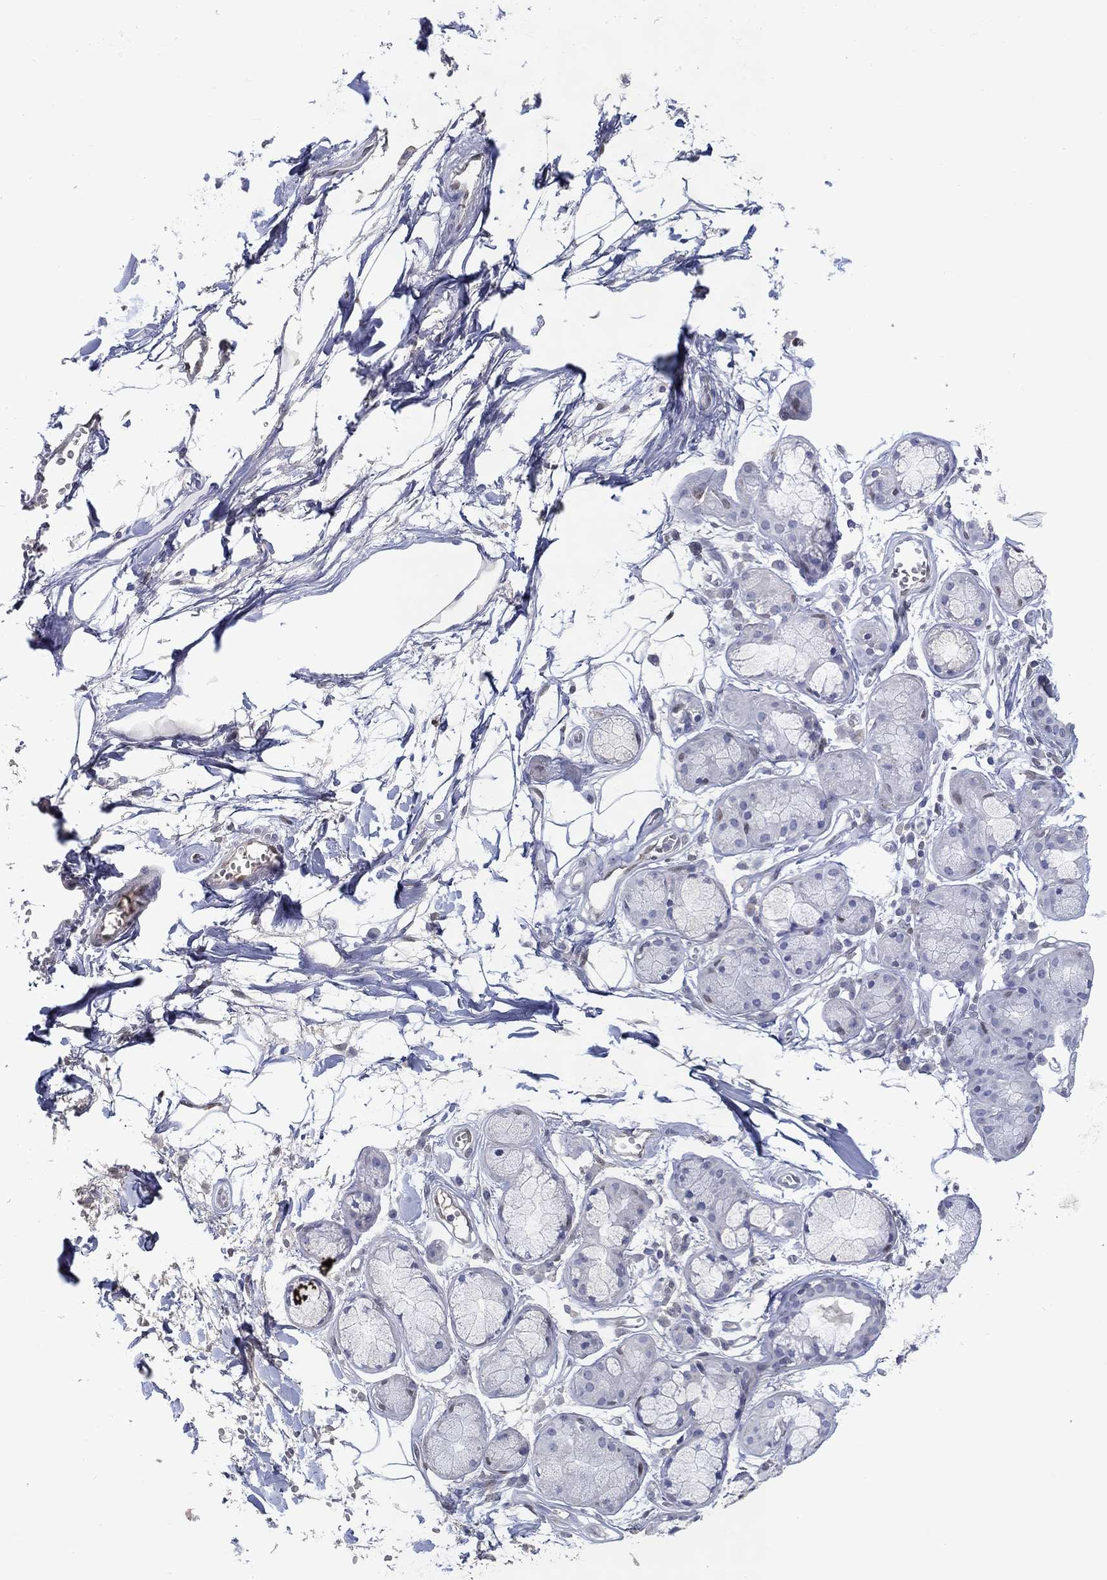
{"staining": {"intensity": "weak", "quantity": "<25%", "location": "nuclear"}, "tissue": "adipose tissue", "cell_type": "Adipocytes", "image_type": "normal", "snomed": [{"axis": "morphology", "description": "Normal tissue, NOS"}, {"axis": "morphology", "description": "Squamous cell carcinoma, NOS"}, {"axis": "topography", "description": "Cartilage tissue"}, {"axis": "topography", "description": "Lung"}], "caption": "The photomicrograph reveals no staining of adipocytes in benign adipose tissue. (Brightfield microscopy of DAB IHC at high magnification).", "gene": "FGF2", "patient": {"sex": "male", "age": 66}}